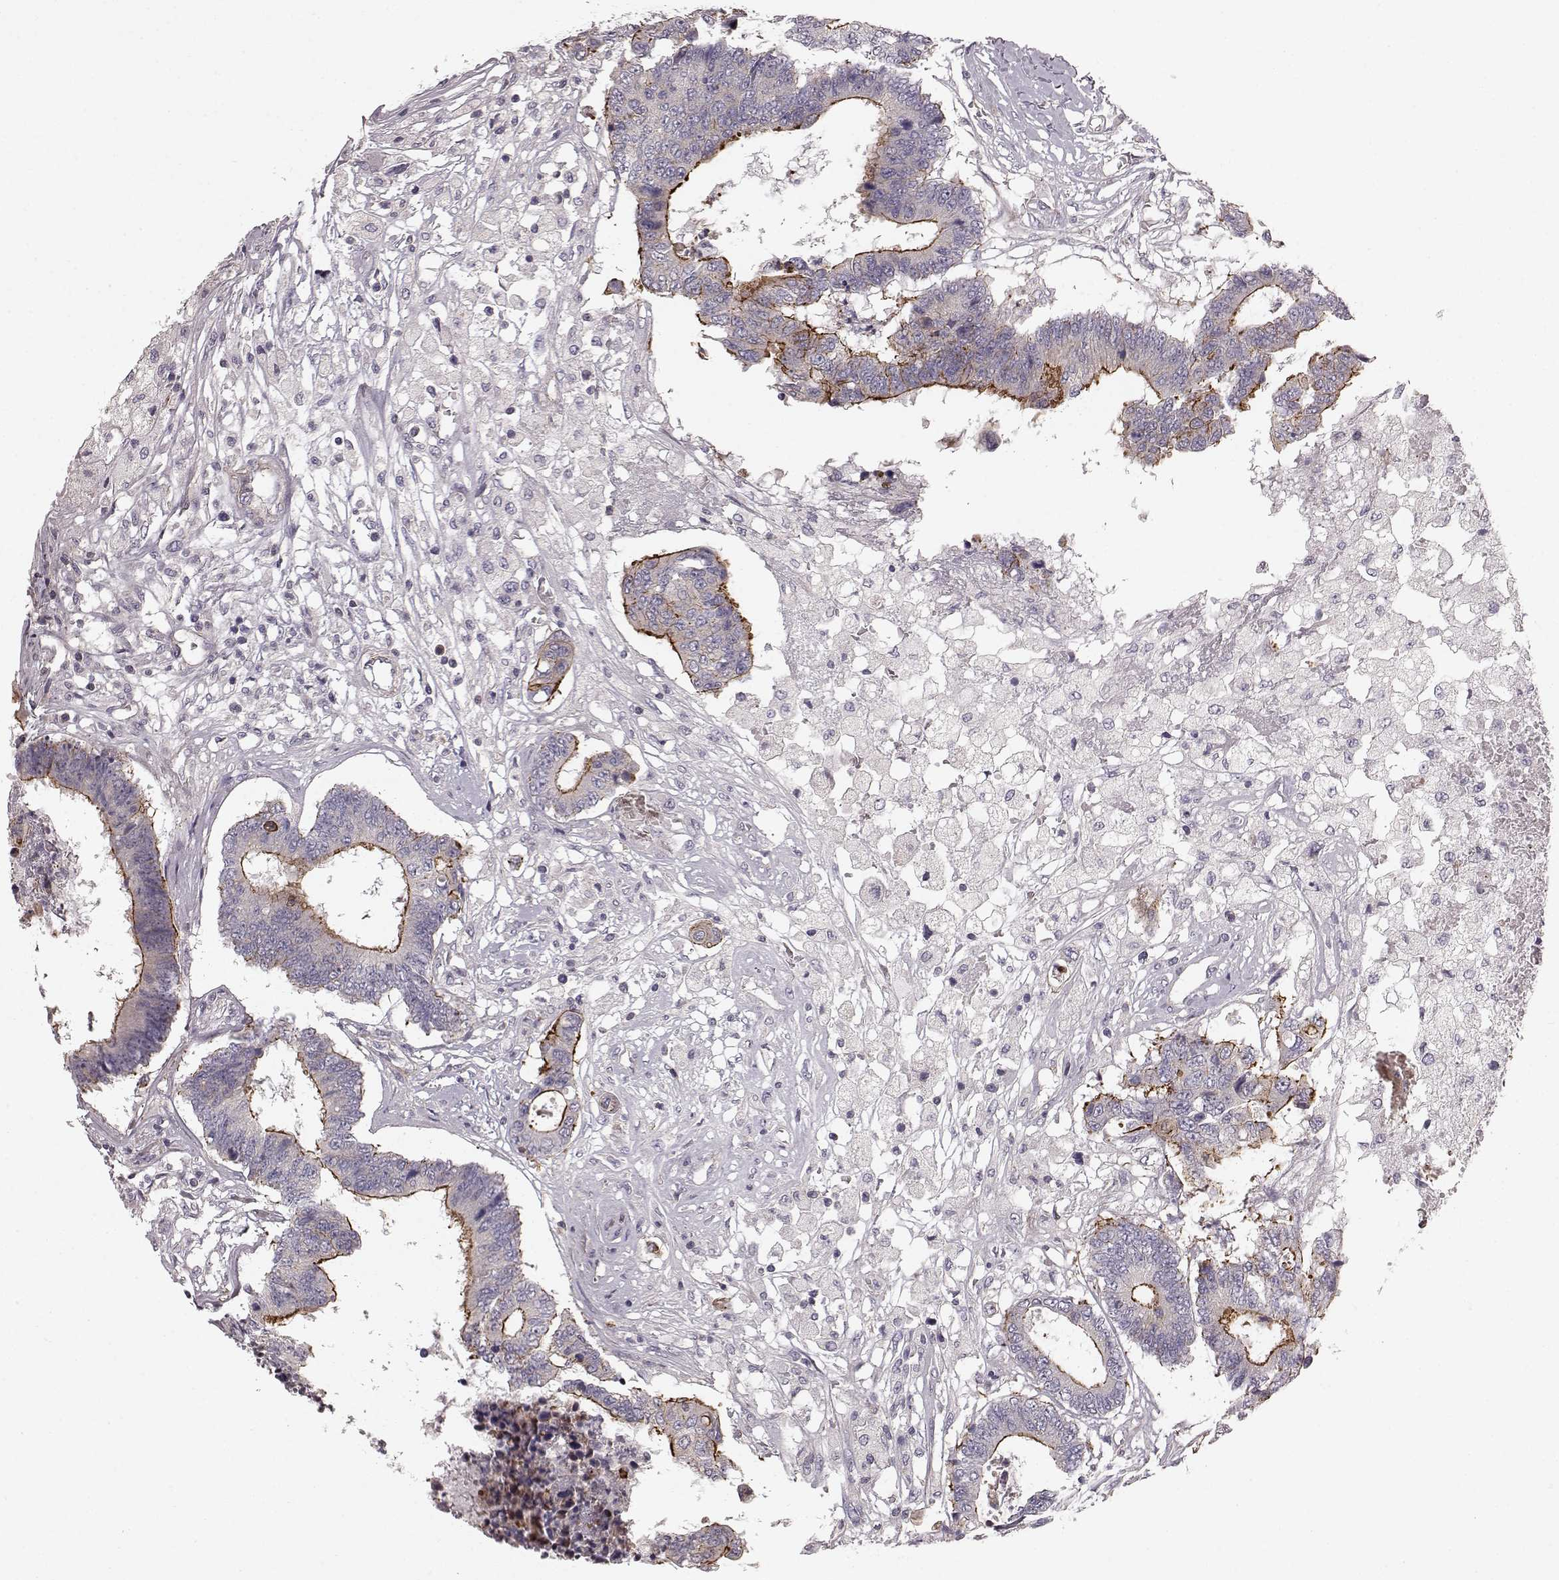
{"staining": {"intensity": "strong", "quantity": "25%-75%", "location": "cytoplasmic/membranous"}, "tissue": "colorectal cancer", "cell_type": "Tumor cells", "image_type": "cancer", "snomed": [{"axis": "morphology", "description": "Adenocarcinoma, NOS"}, {"axis": "topography", "description": "Colon"}], "caption": "Adenocarcinoma (colorectal) tissue reveals strong cytoplasmic/membranous expression in approximately 25%-75% of tumor cells", "gene": "SLC22A18", "patient": {"sex": "female", "age": 48}}